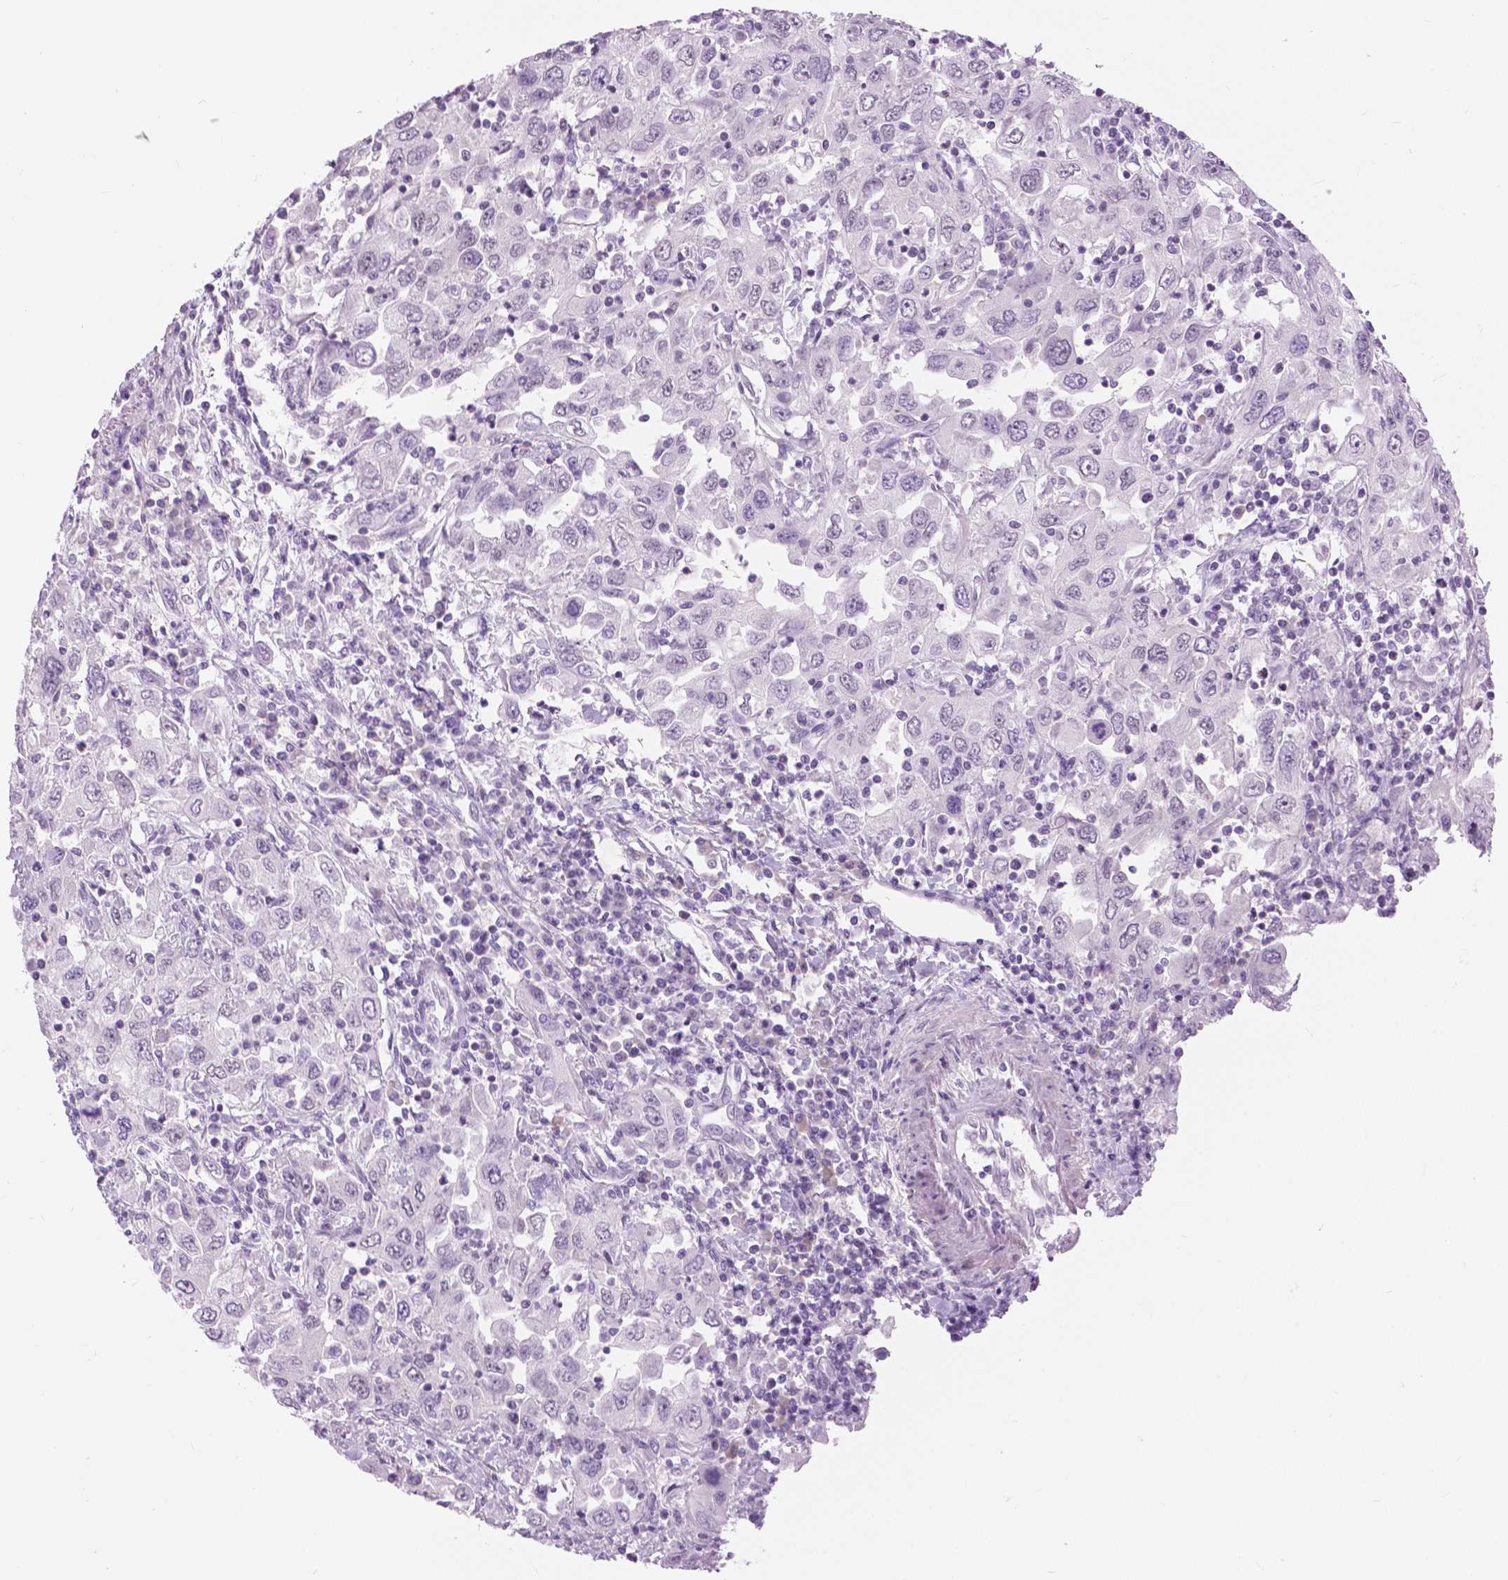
{"staining": {"intensity": "negative", "quantity": "none", "location": "none"}, "tissue": "urothelial cancer", "cell_type": "Tumor cells", "image_type": "cancer", "snomed": [{"axis": "morphology", "description": "Urothelial carcinoma, High grade"}, {"axis": "topography", "description": "Urinary bladder"}], "caption": "Urothelial cancer was stained to show a protein in brown. There is no significant expression in tumor cells.", "gene": "MYOM1", "patient": {"sex": "male", "age": 76}}